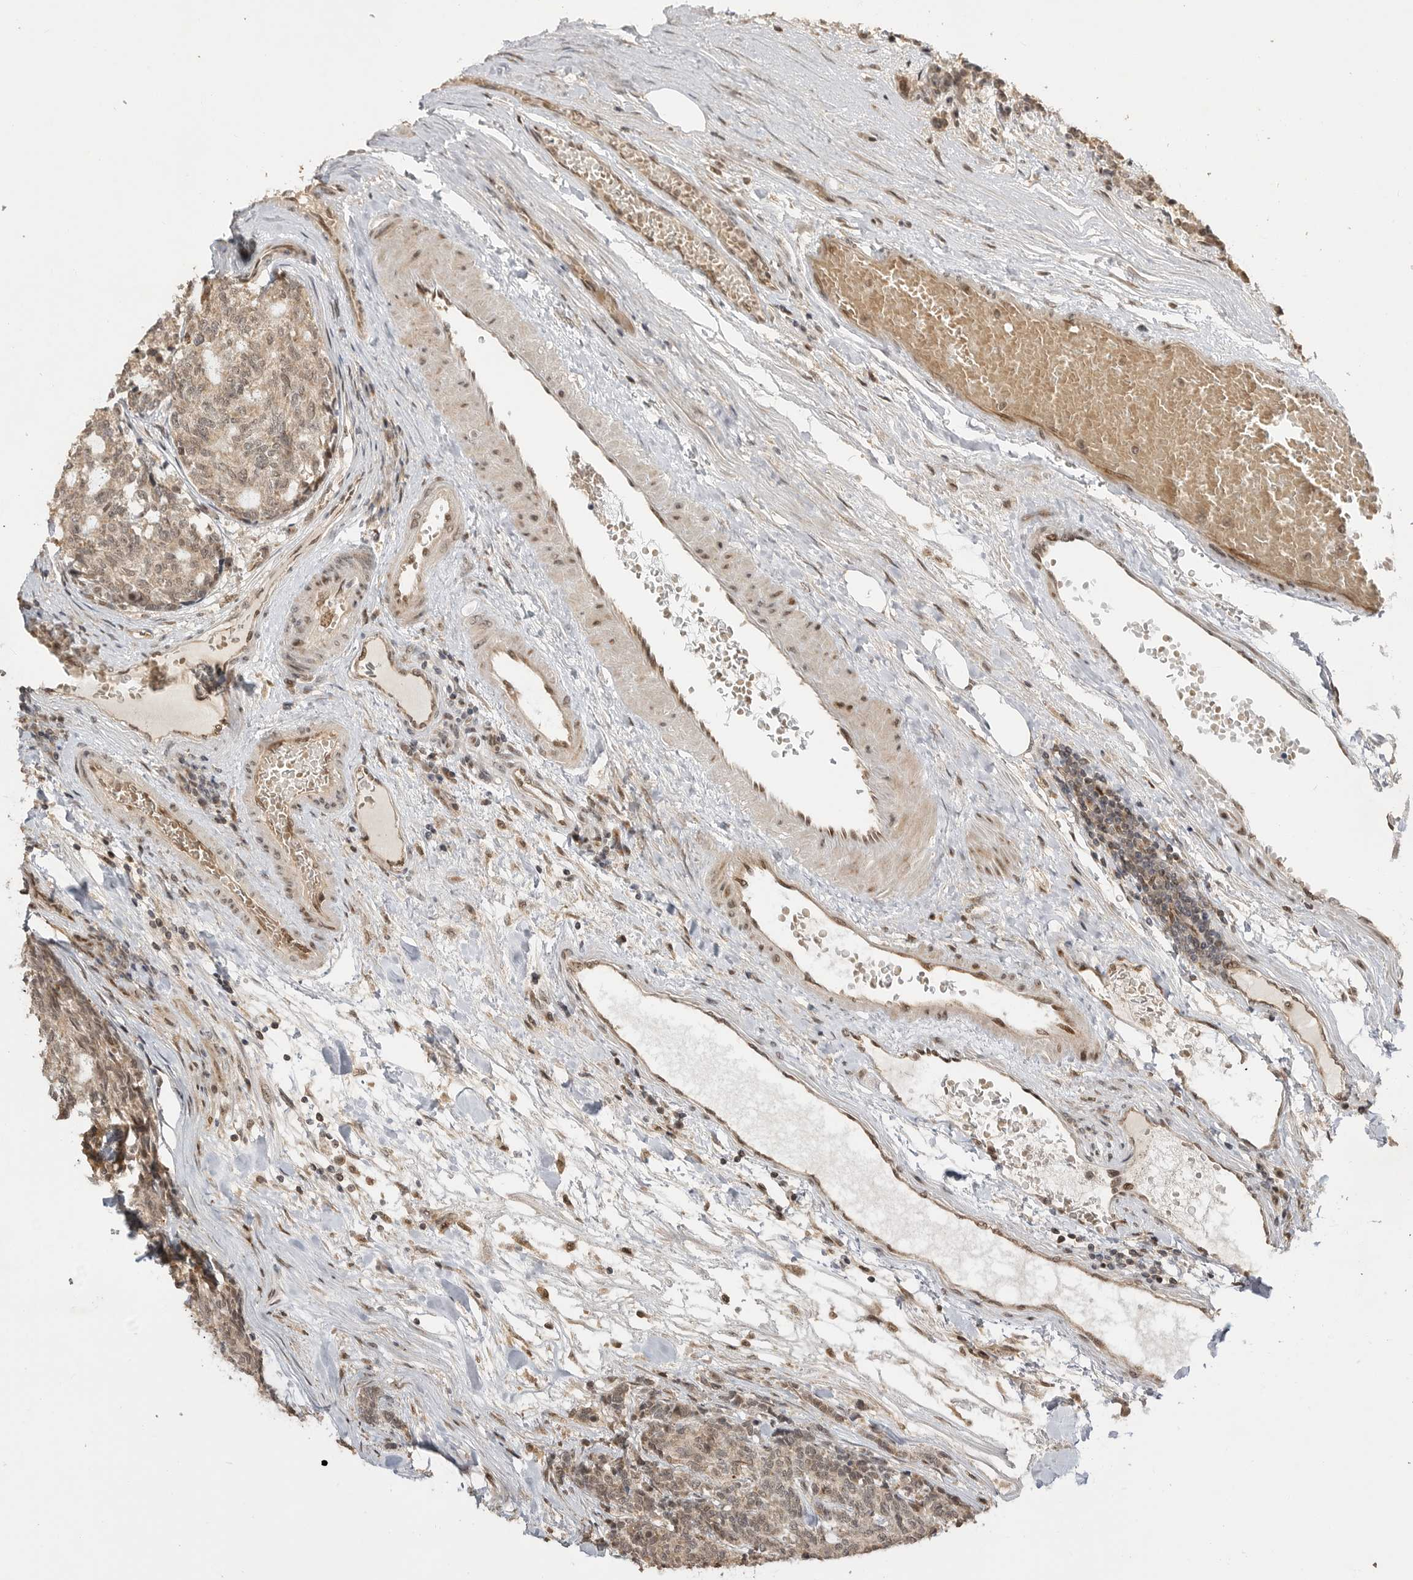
{"staining": {"intensity": "weak", "quantity": ">75%", "location": "cytoplasmic/membranous"}, "tissue": "carcinoid", "cell_type": "Tumor cells", "image_type": "cancer", "snomed": [{"axis": "morphology", "description": "Carcinoid, malignant, NOS"}, {"axis": "topography", "description": "Pancreas"}], "caption": "A brown stain highlights weak cytoplasmic/membranous expression of a protein in carcinoid tumor cells.", "gene": "ALKAL1", "patient": {"sex": "female", "age": 54}}